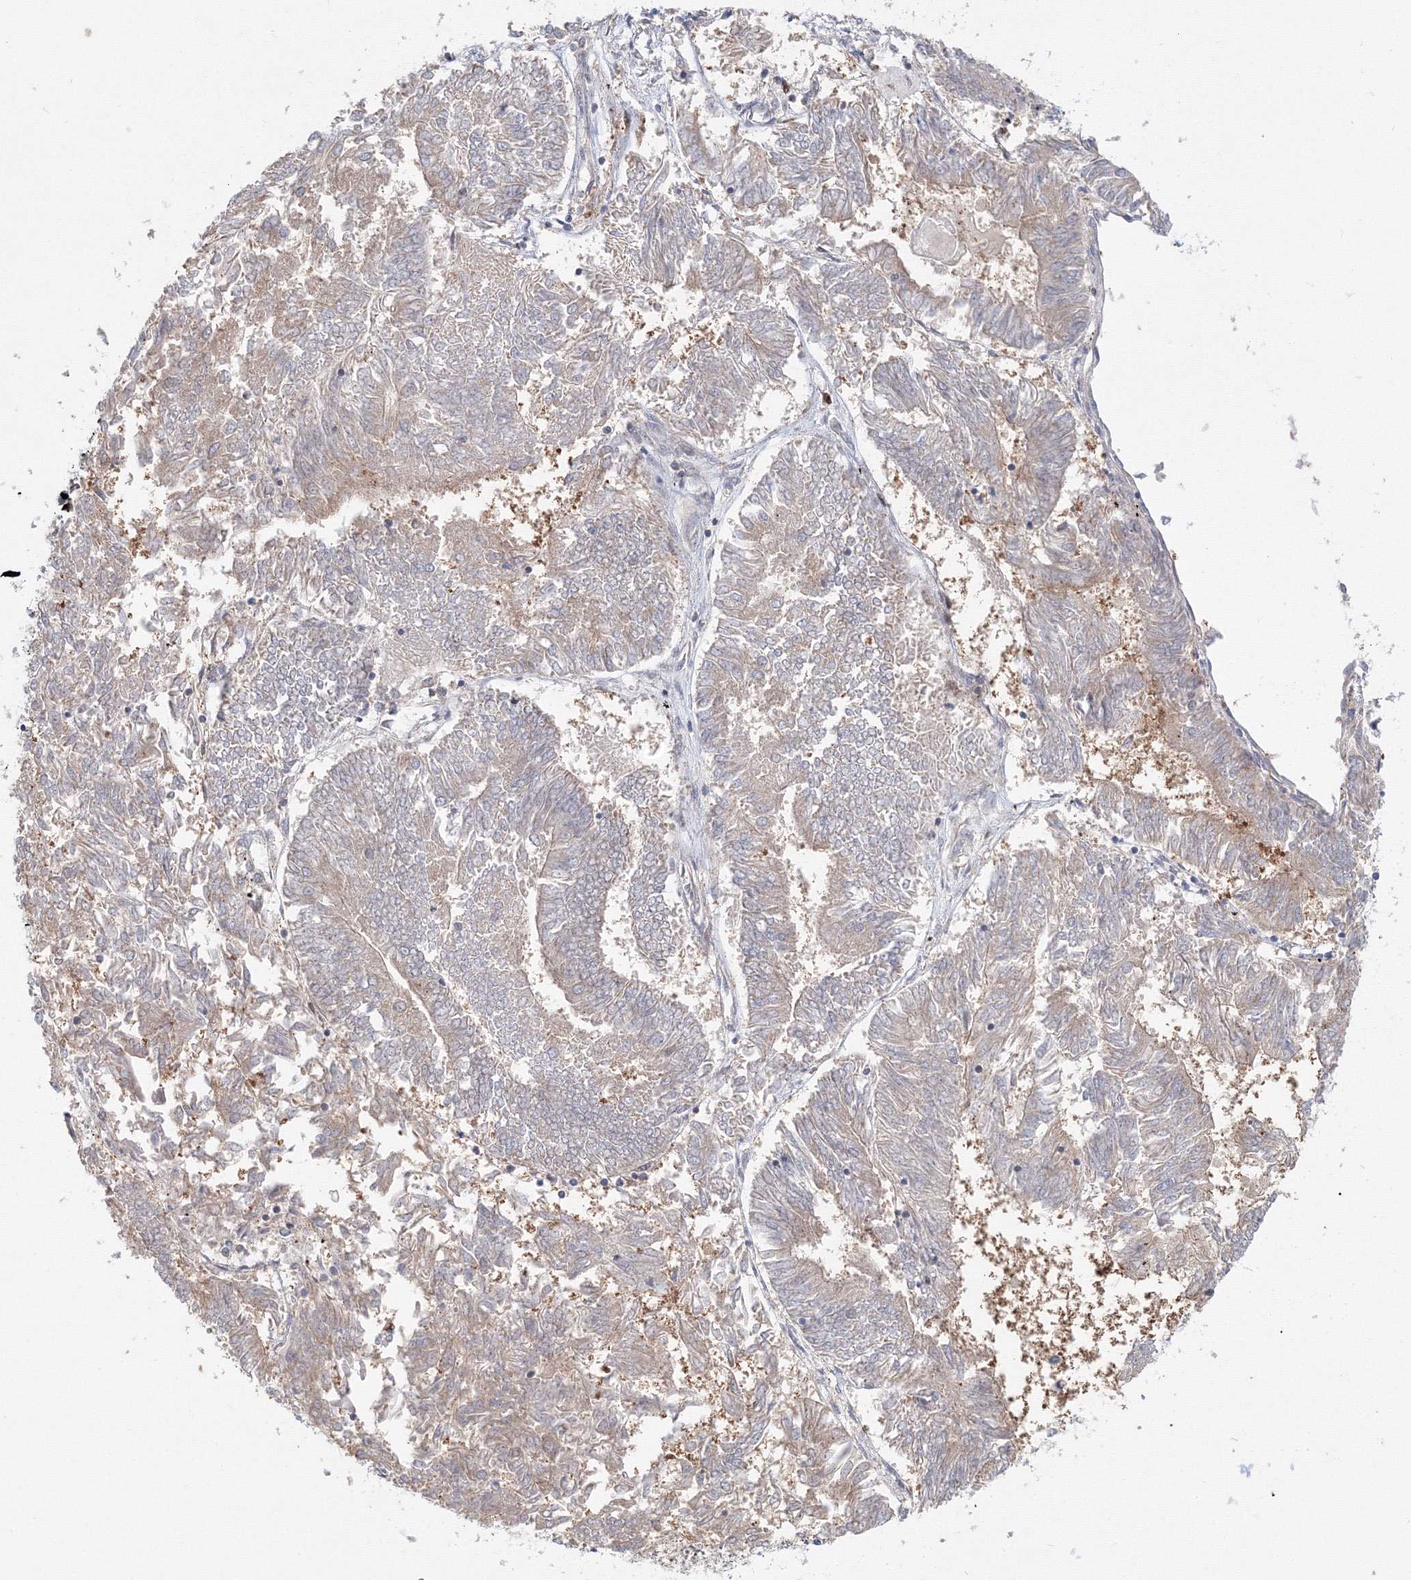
{"staining": {"intensity": "weak", "quantity": "<25%", "location": "cytoplasmic/membranous"}, "tissue": "endometrial cancer", "cell_type": "Tumor cells", "image_type": "cancer", "snomed": [{"axis": "morphology", "description": "Adenocarcinoma, NOS"}, {"axis": "topography", "description": "Endometrium"}], "caption": "Tumor cells are negative for protein expression in human endometrial cancer.", "gene": "ARHGAP21", "patient": {"sex": "female", "age": 58}}